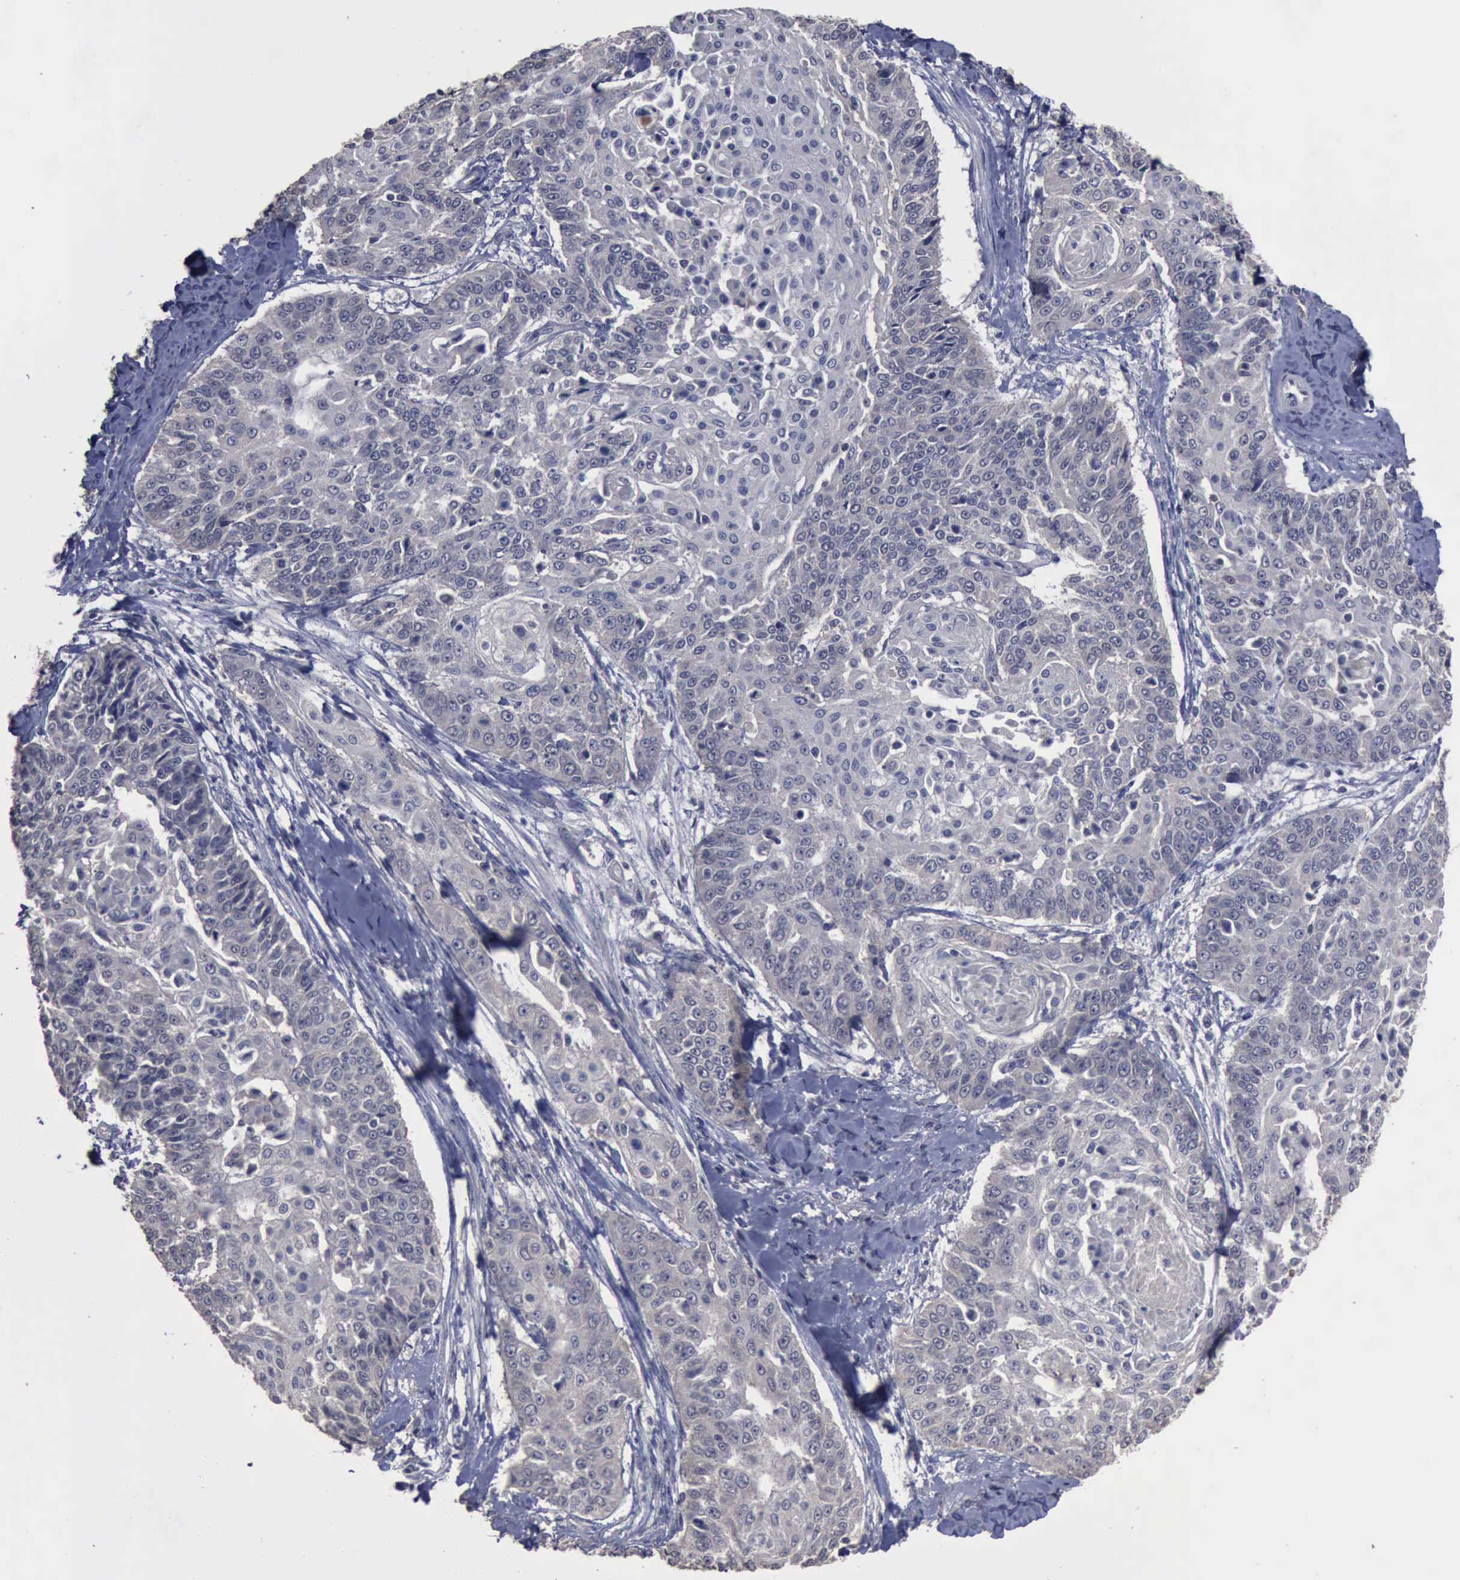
{"staining": {"intensity": "negative", "quantity": "none", "location": "none"}, "tissue": "cervical cancer", "cell_type": "Tumor cells", "image_type": "cancer", "snomed": [{"axis": "morphology", "description": "Squamous cell carcinoma, NOS"}, {"axis": "topography", "description": "Cervix"}], "caption": "The immunohistochemistry photomicrograph has no significant staining in tumor cells of cervical cancer (squamous cell carcinoma) tissue. Nuclei are stained in blue.", "gene": "CRKL", "patient": {"sex": "female", "age": 64}}